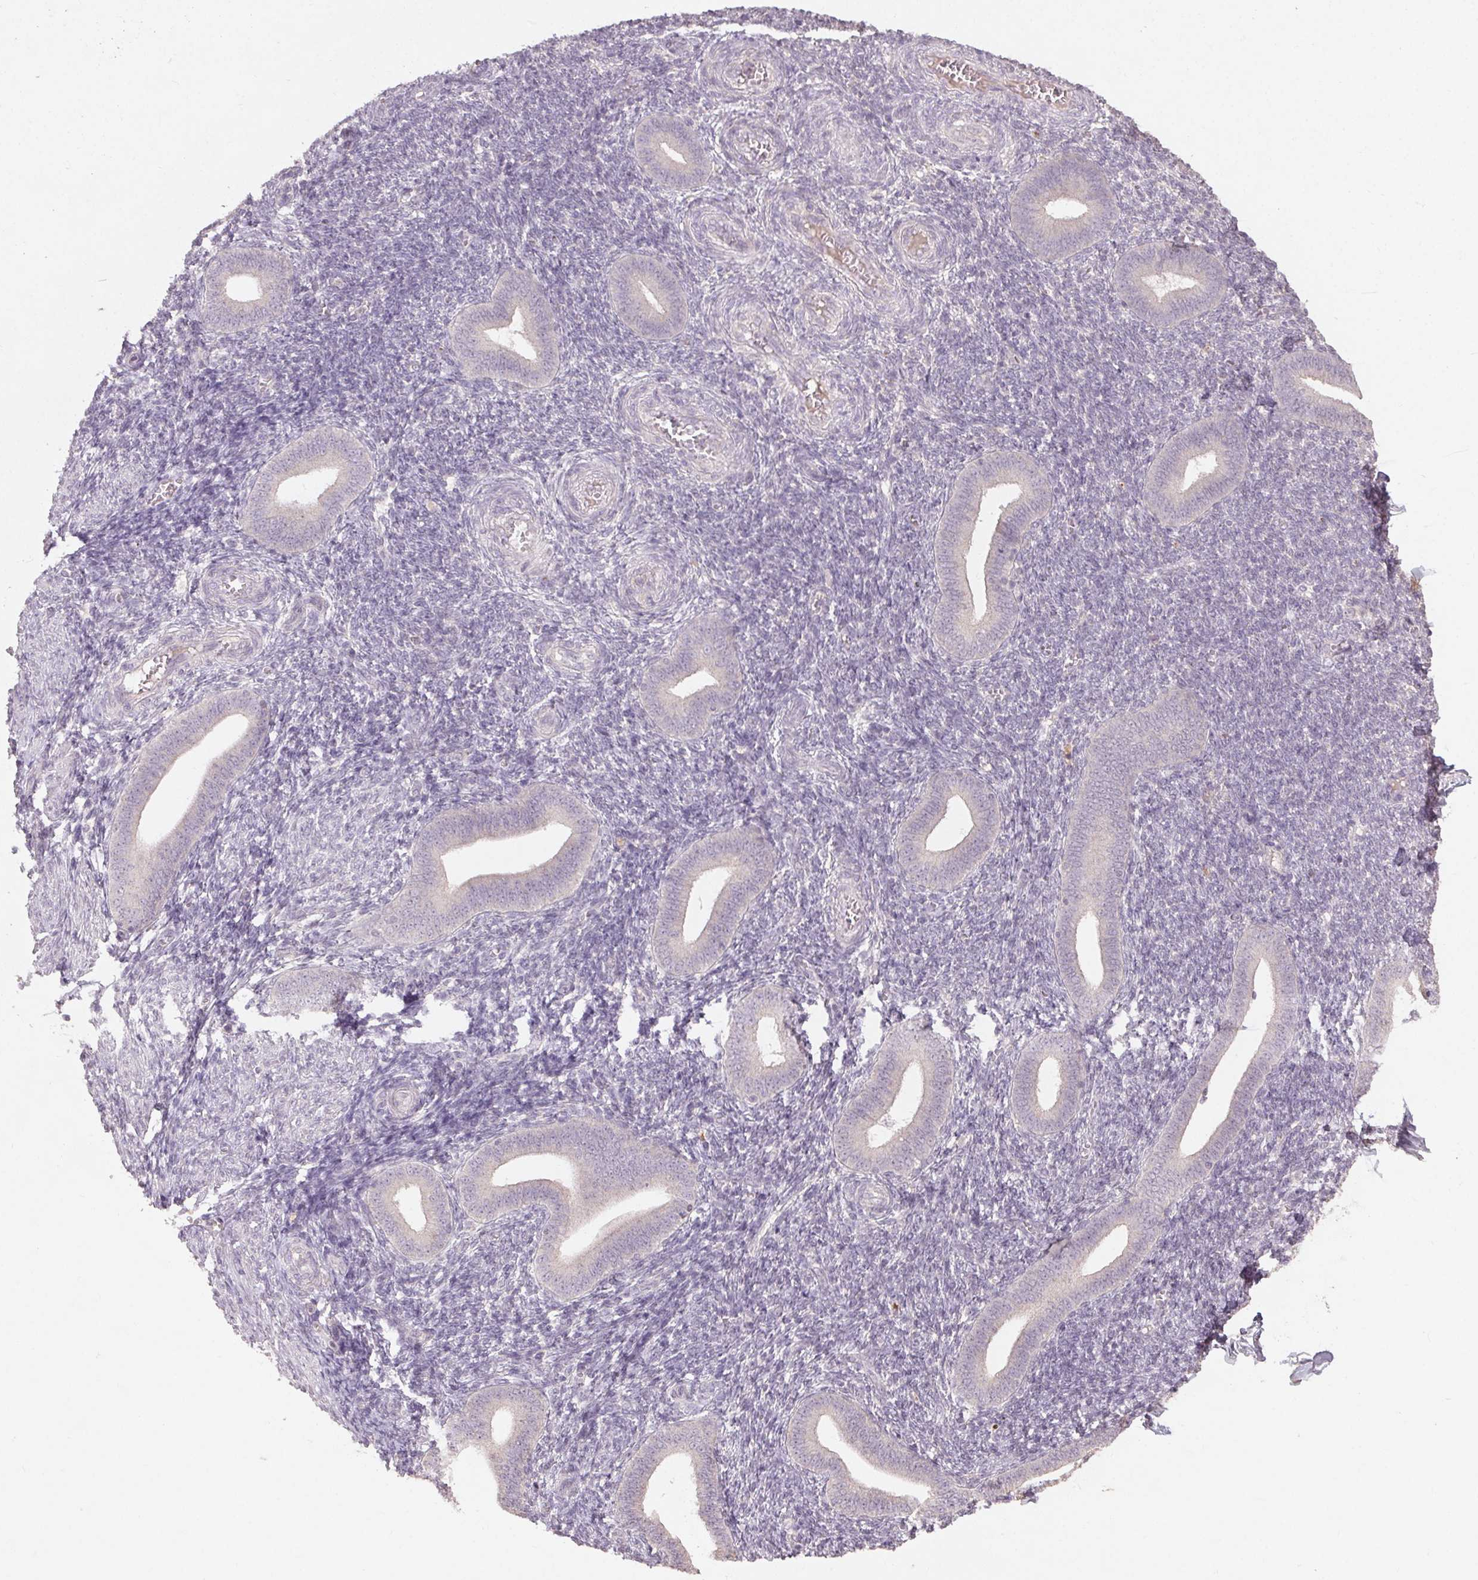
{"staining": {"intensity": "negative", "quantity": "none", "location": "none"}, "tissue": "endometrium", "cell_type": "Cells in endometrial stroma", "image_type": "normal", "snomed": [{"axis": "morphology", "description": "Normal tissue, NOS"}, {"axis": "topography", "description": "Endometrium"}], "caption": "IHC of unremarkable human endometrium demonstrates no staining in cells in endometrial stroma.", "gene": "ENSG00000255641", "patient": {"sex": "female", "age": 25}}